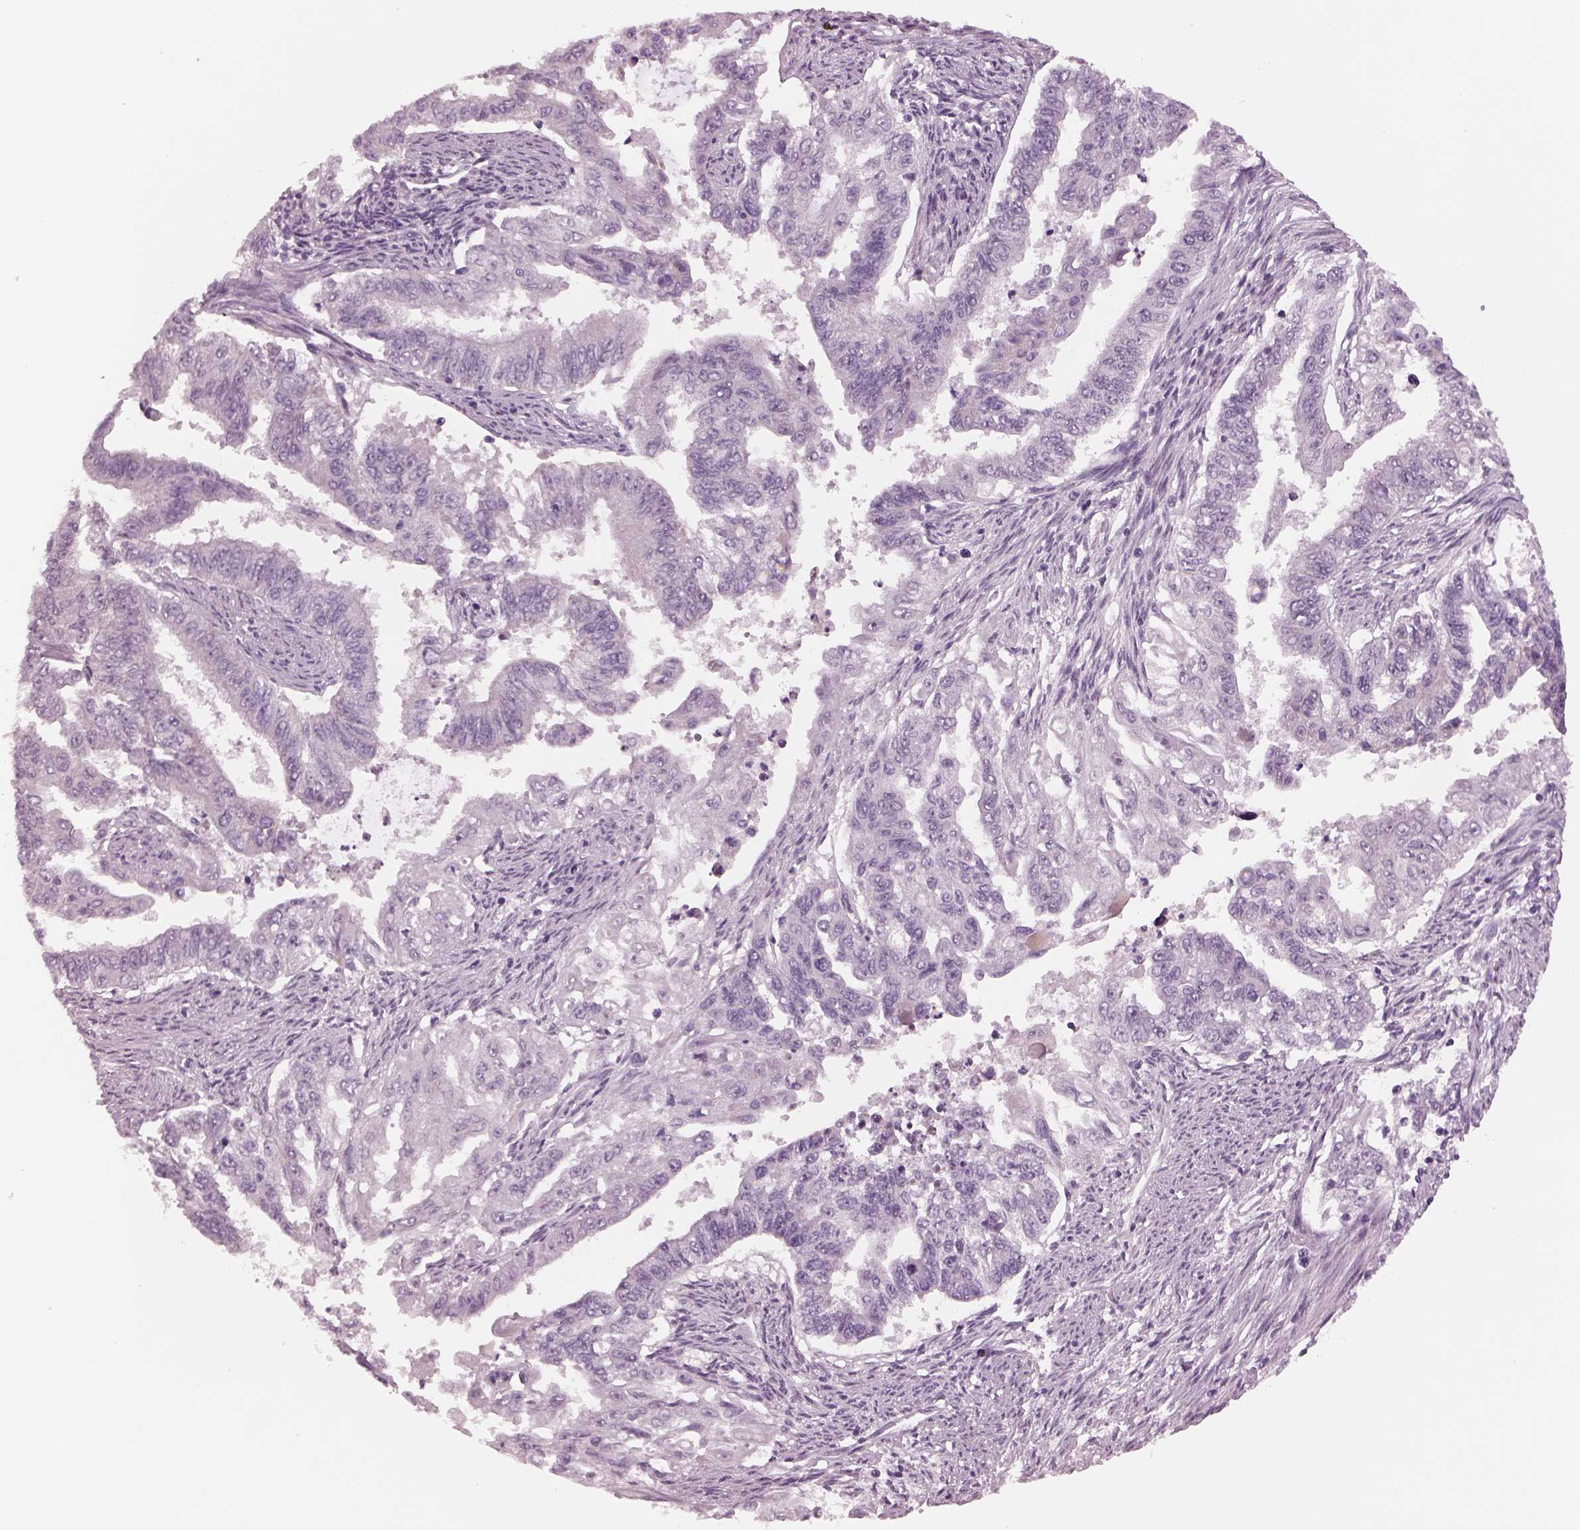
{"staining": {"intensity": "negative", "quantity": "none", "location": "none"}, "tissue": "endometrial cancer", "cell_type": "Tumor cells", "image_type": "cancer", "snomed": [{"axis": "morphology", "description": "Adenocarcinoma, NOS"}, {"axis": "topography", "description": "Uterus"}], "caption": "This is an immunohistochemistry image of endometrial adenocarcinoma. There is no staining in tumor cells.", "gene": "CYLC1", "patient": {"sex": "female", "age": 59}}